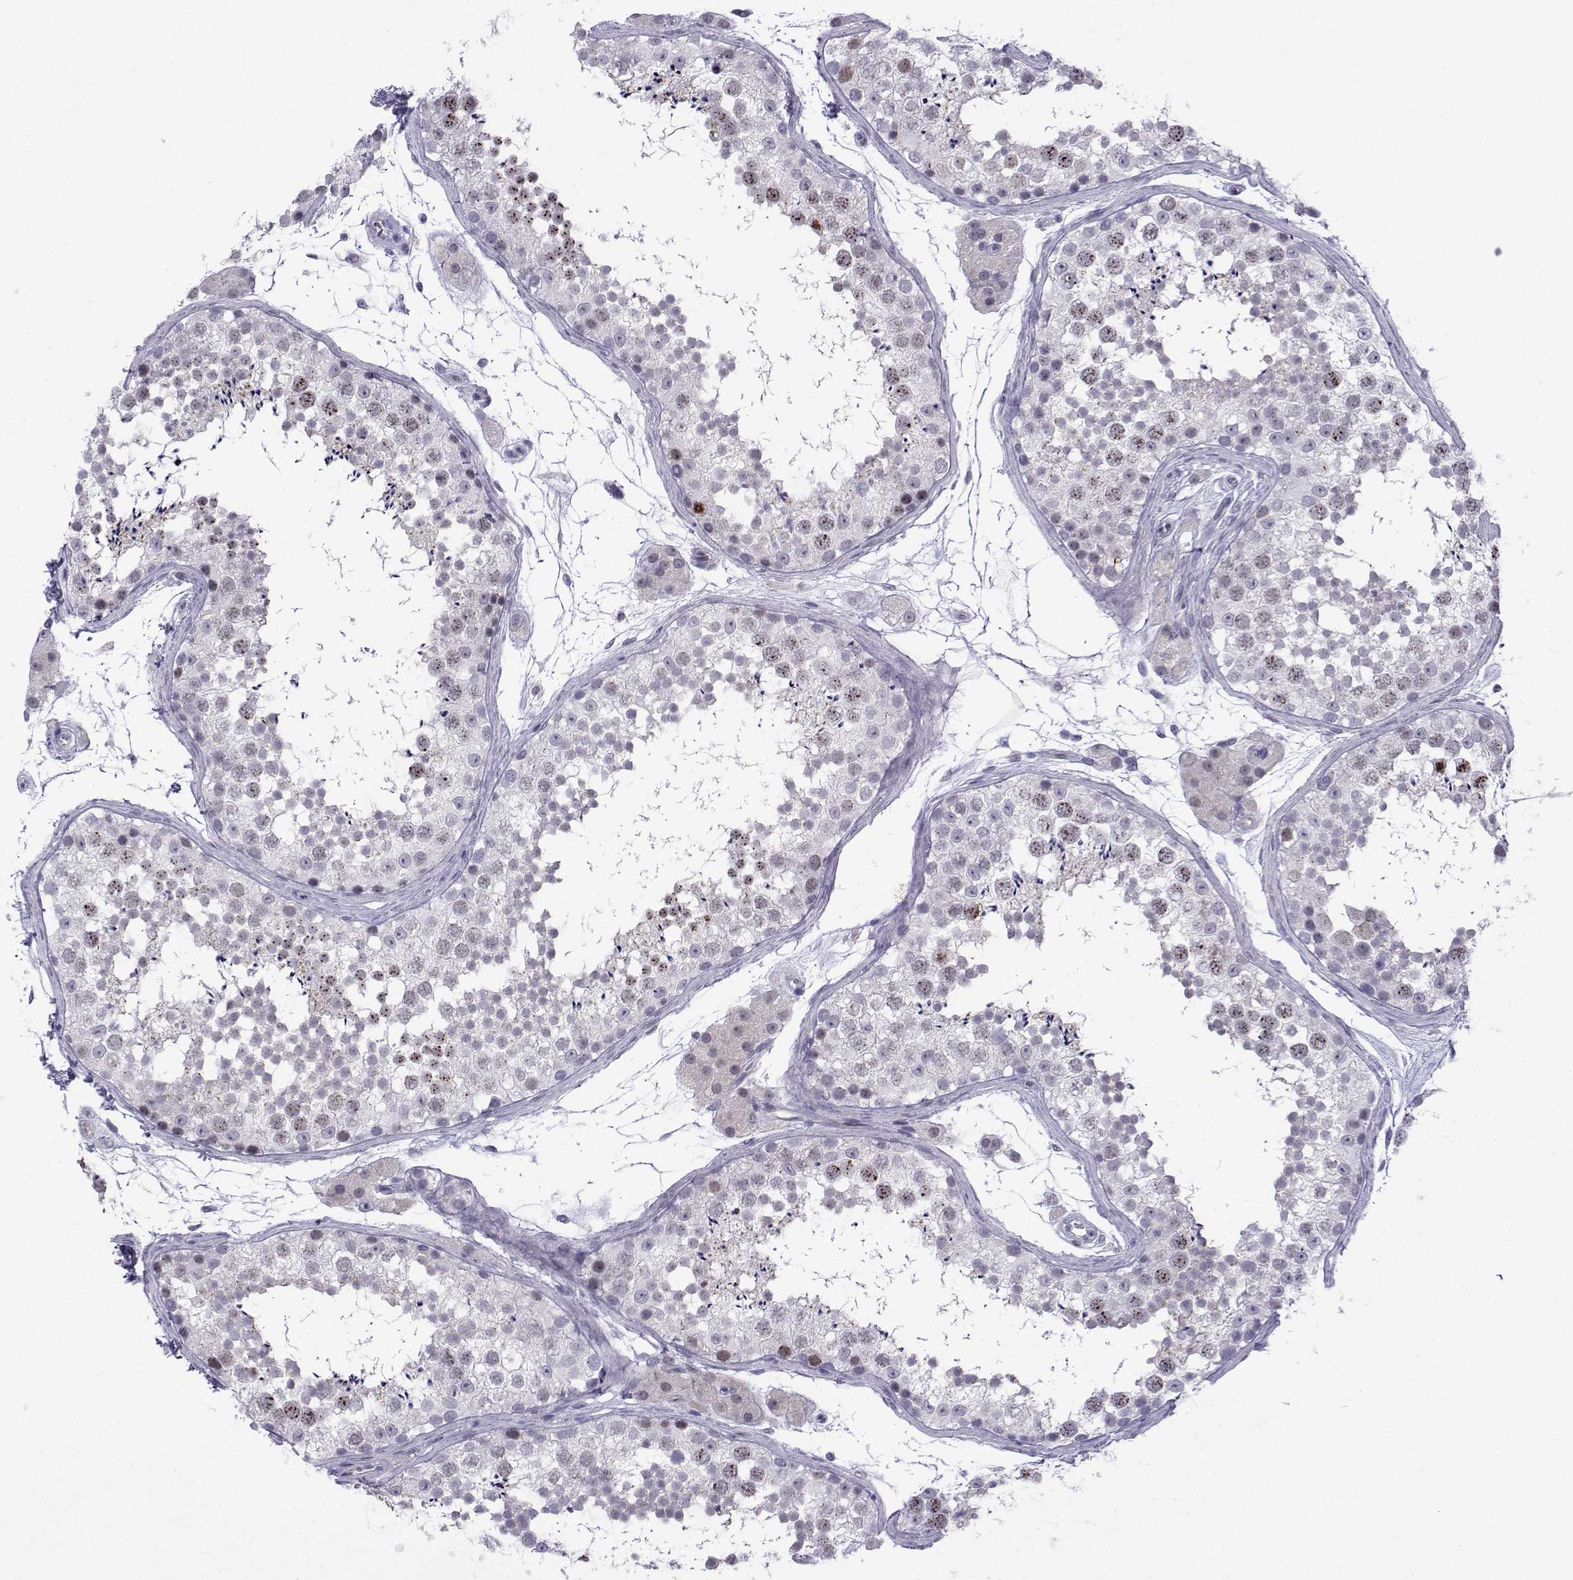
{"staining": {"intensity": "strong", "quantity": "<25%", "location": "nuclear"}, "tissue": "testis", "cell_type": "Cells in seminiferous ducts", "image_type": "normal", "snomed": [{"axis": "morphology", "description": "Normal tissue, NOS"}, {"axis": "topography", "description": "Testis"}], "caption": "DAB immunohistochemical staining of unremarkable testis exhibits strong nuclear protein positivity in approximately <25% of cells in seminiferous ducts.", "gene": "INCENP", "patient": {"sex": "male", "age": 41}}